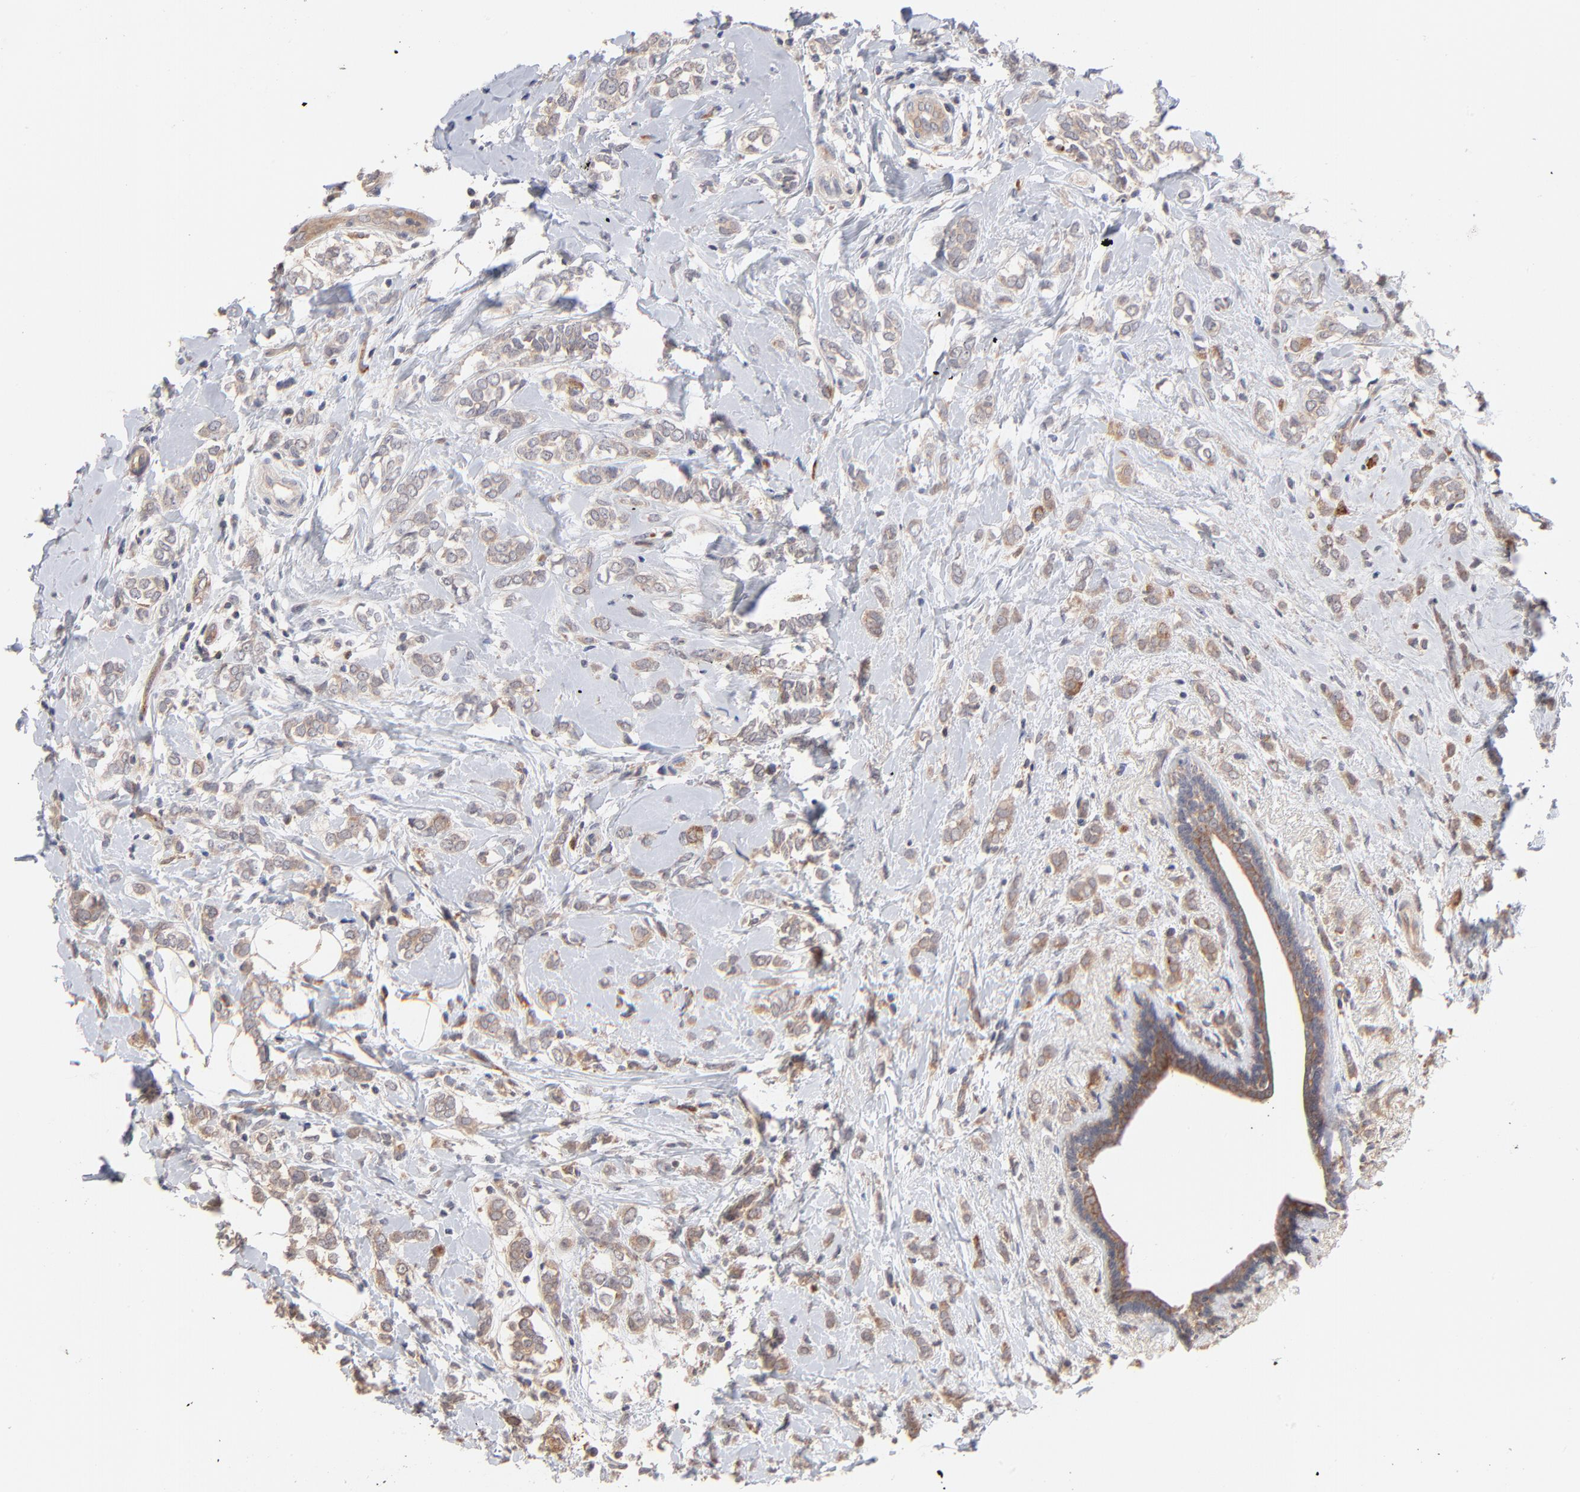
{"staining": {"intensity": "weak", "quantity": ">75%", "location": "cytoplasmic/membranous"}, "tissue": "breast cancer", "cell_type": "Tumor cells", "image_type": "cancer", "snomed": [{"axis": "morphology", "description": "Normal tissue, NOS"}, {"axis": "morphology", "description": "Lobular carcinoma"}, {"axis": "topography", "description": "Breast"}], "caption": "A low amount of weak cytoplasmic/membranous expression is present in about >75% of tumor cells in breast cancer tissue.", "gene": "IVNS1ABP", "patient": {"sex": "female", "age": 47}}